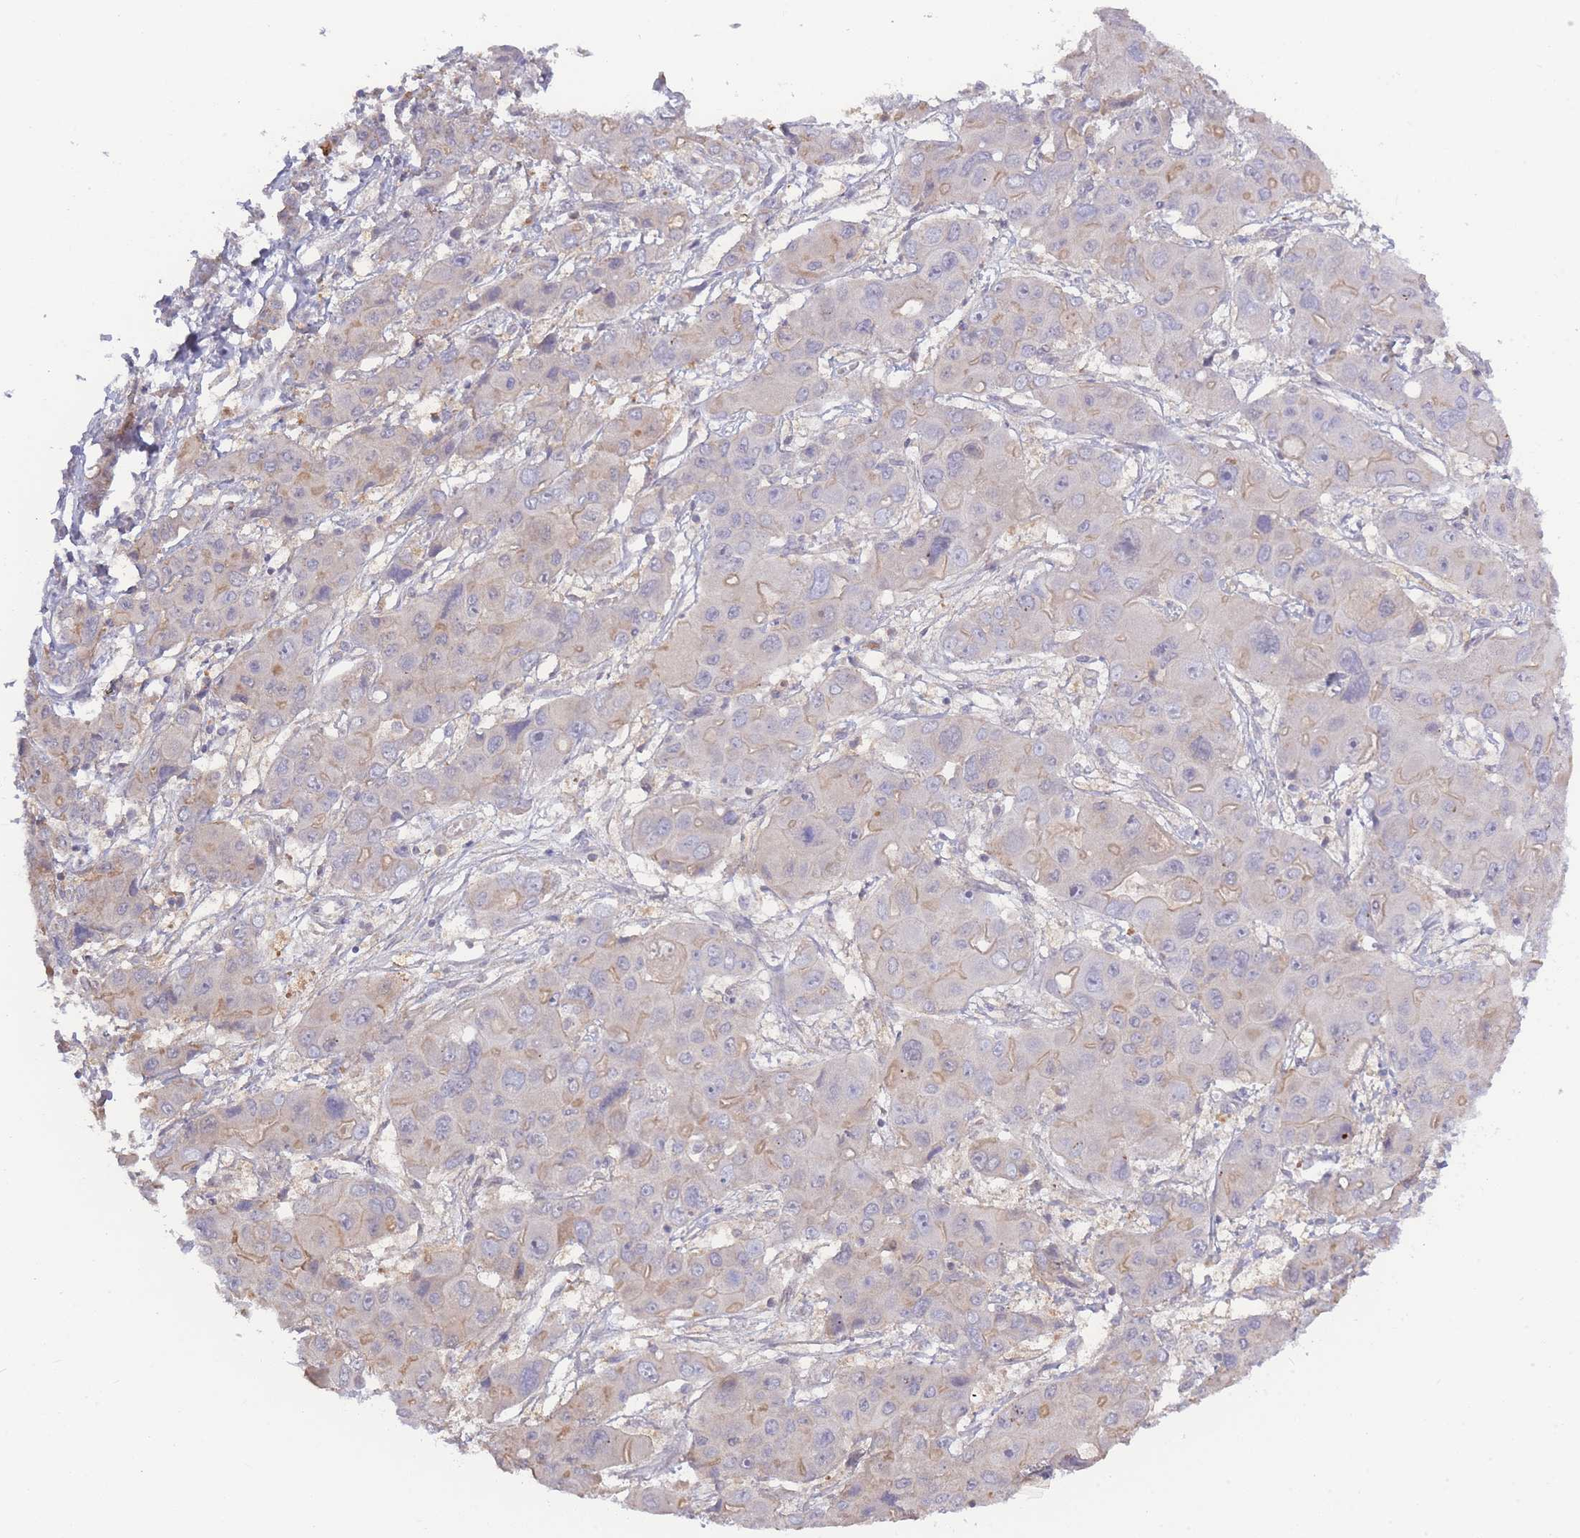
{"staining": {"intensity": "weak", "quantity": "<25%", "location": "cytoplasmic/membranous"}, "tissue": "liver cancer", "cell_type": "Tumor cells", "image_type": "cancer", "snomed": [{"axis": "morphology", "description": "Cholangiocarcinoma"}, {"axis": "topography", "description": "Liver"}], "caption": "An image of cholangiocarcinoma (liver) stained for a protein displays no brown staining in tumor cells.", "gene": "SPHKAP", "patient": {"sex": "male", "age": 67}}